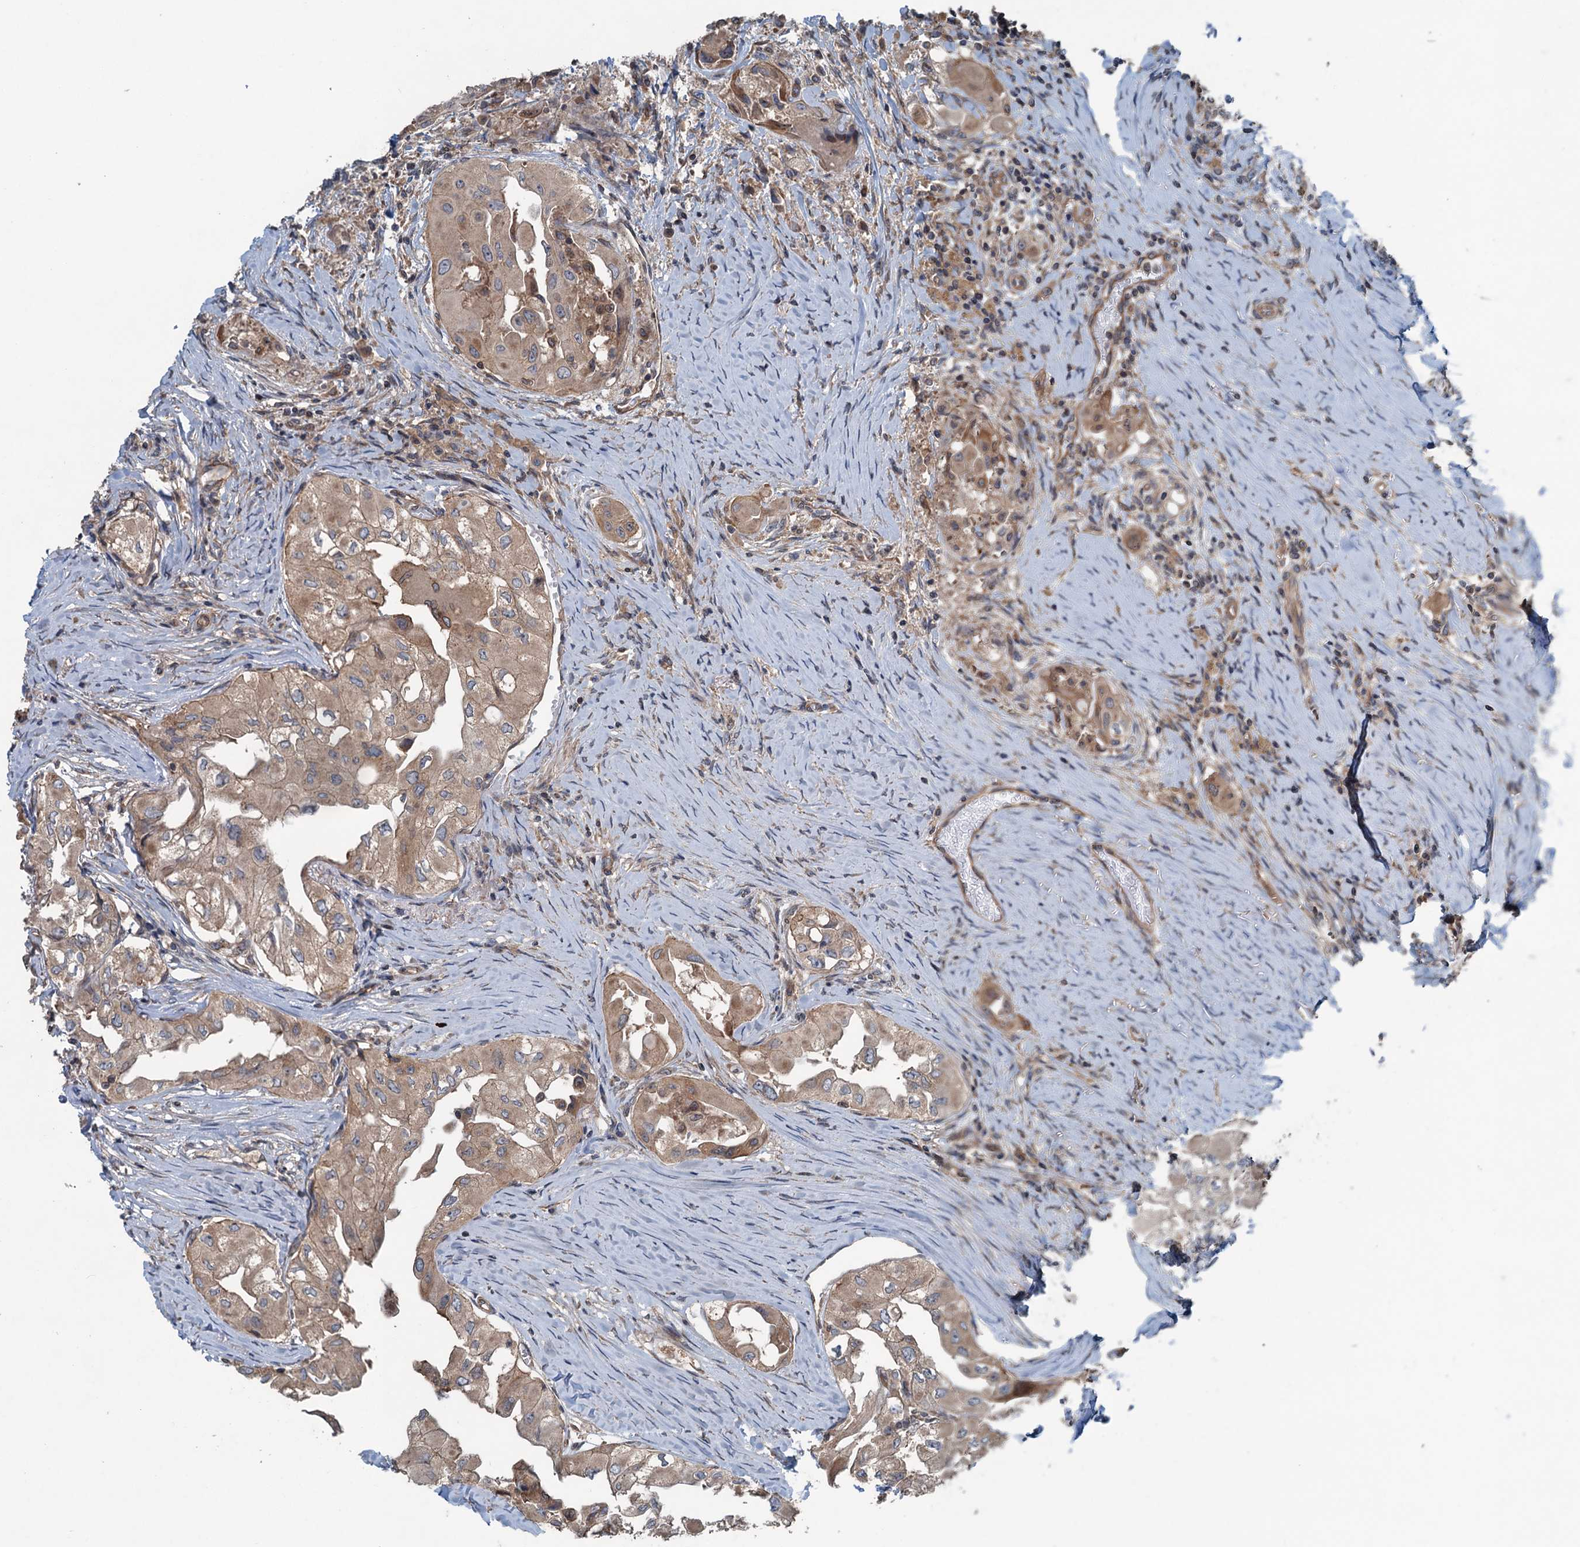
{"staining": {"intensity": "moderate", "quantity": ">75%", "location": "cytoplasmic/membranous"}, "tissue": "thyroid cancer", "cell_type": "Tumor cells", "image_type": "cancer", "snomed": [{"axis": "morphology", "description": "Papillary adenocarcinoma, NOS"}, {"axis": "topography", "description": "Thyroid gland"}], "caption": "Thyroid cancer (papillary adenocarcinoma) stained with a protein marker demonstrates moderate staining in tumor cells.", "gene": "TRAPPC8", "patient": {"sex": "female", "age": 59}}